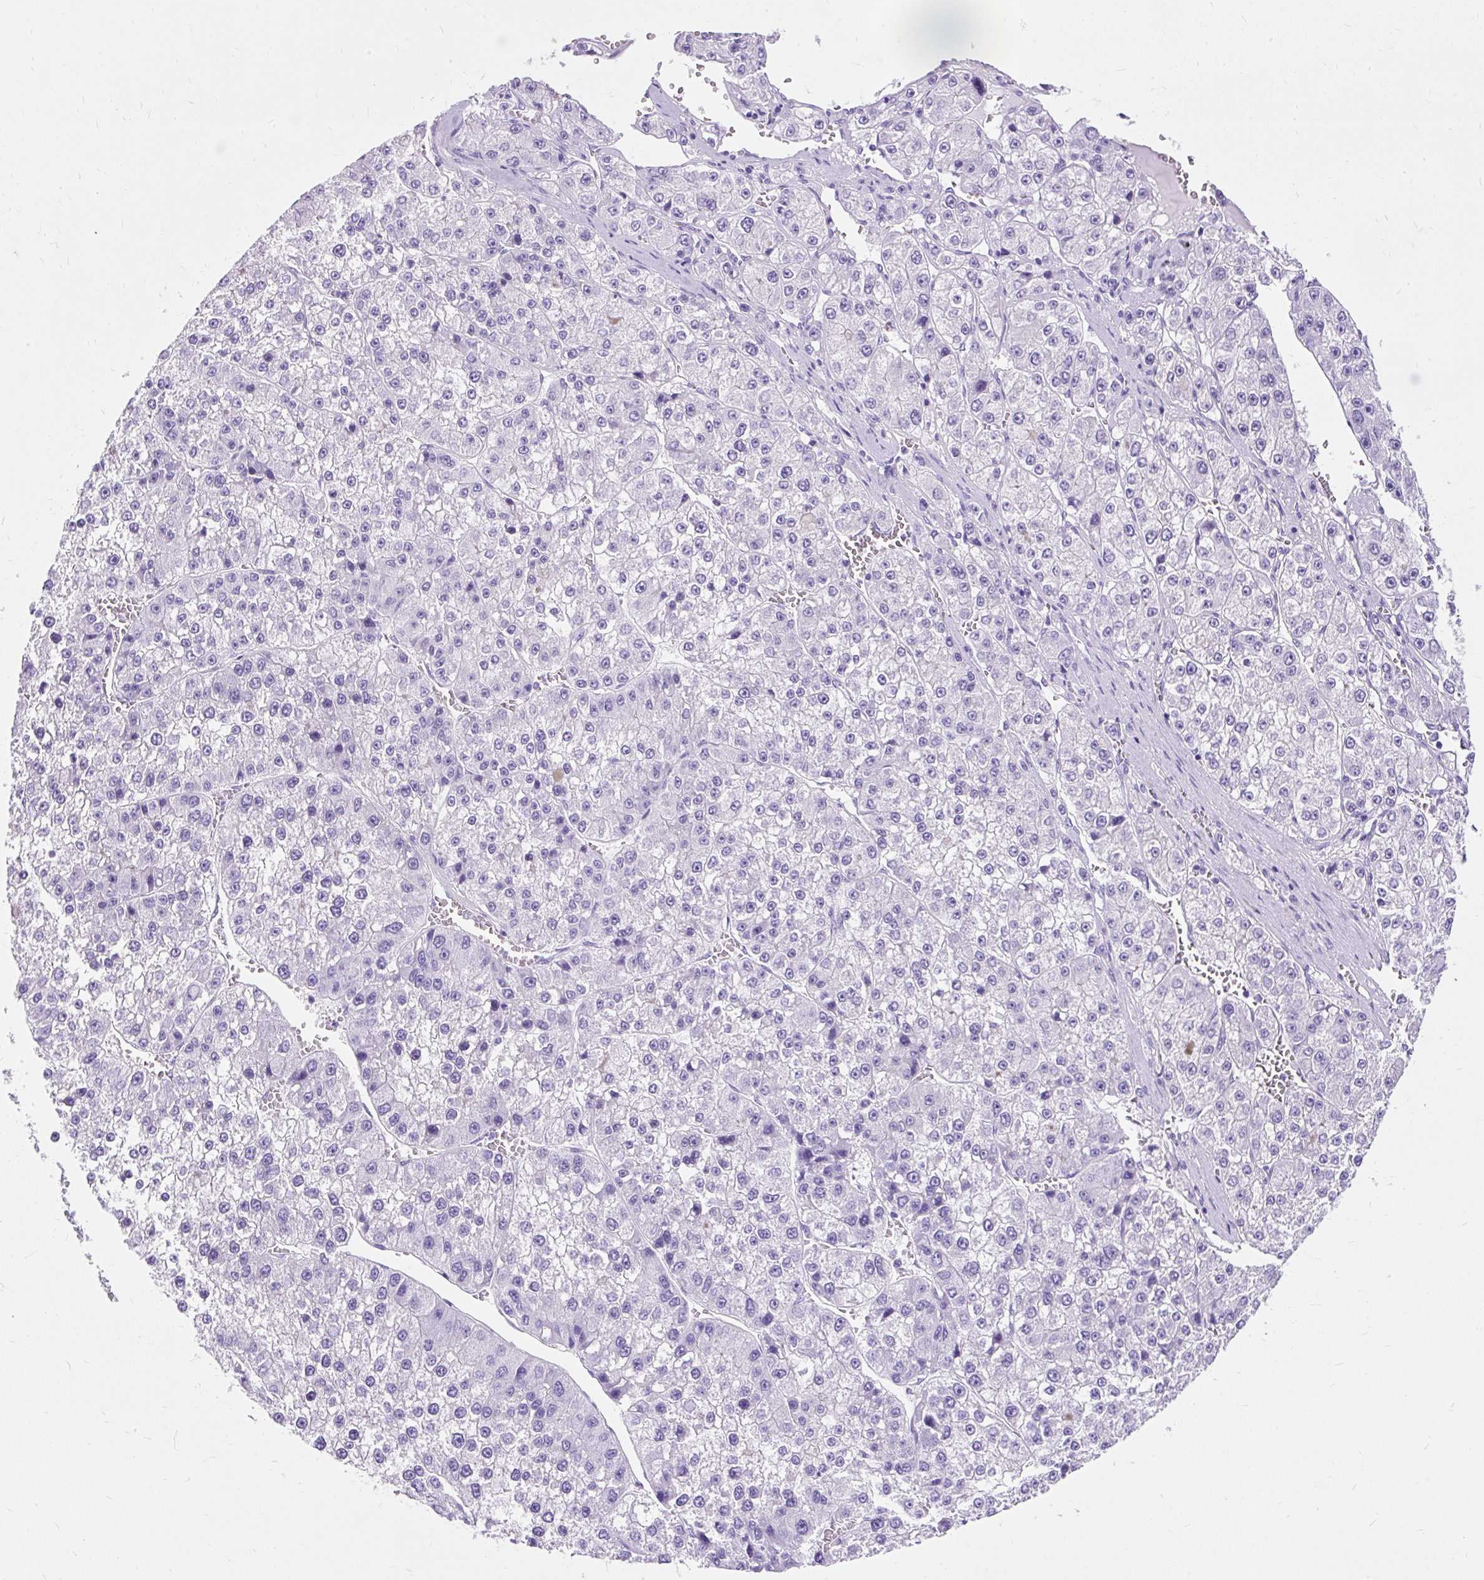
{"staining": {"intensity": "negative", "quantity": "none", "location": "none"}, "tissue": "liver cancer", "cell_type": "Tumor cells", "image_type": "cancer", "snomed": [{"axis": "morphology", "description": "Carcinoma, Hepatocellular, NOS"}, {"axis": "topography", "description": "Liver"}], "caption": "Tumor cells show no significant positivity in liver cancer (hepatocellular carcinoma).", "gene": "PVALB", "patient": {"sex": "female", "age": 73}}